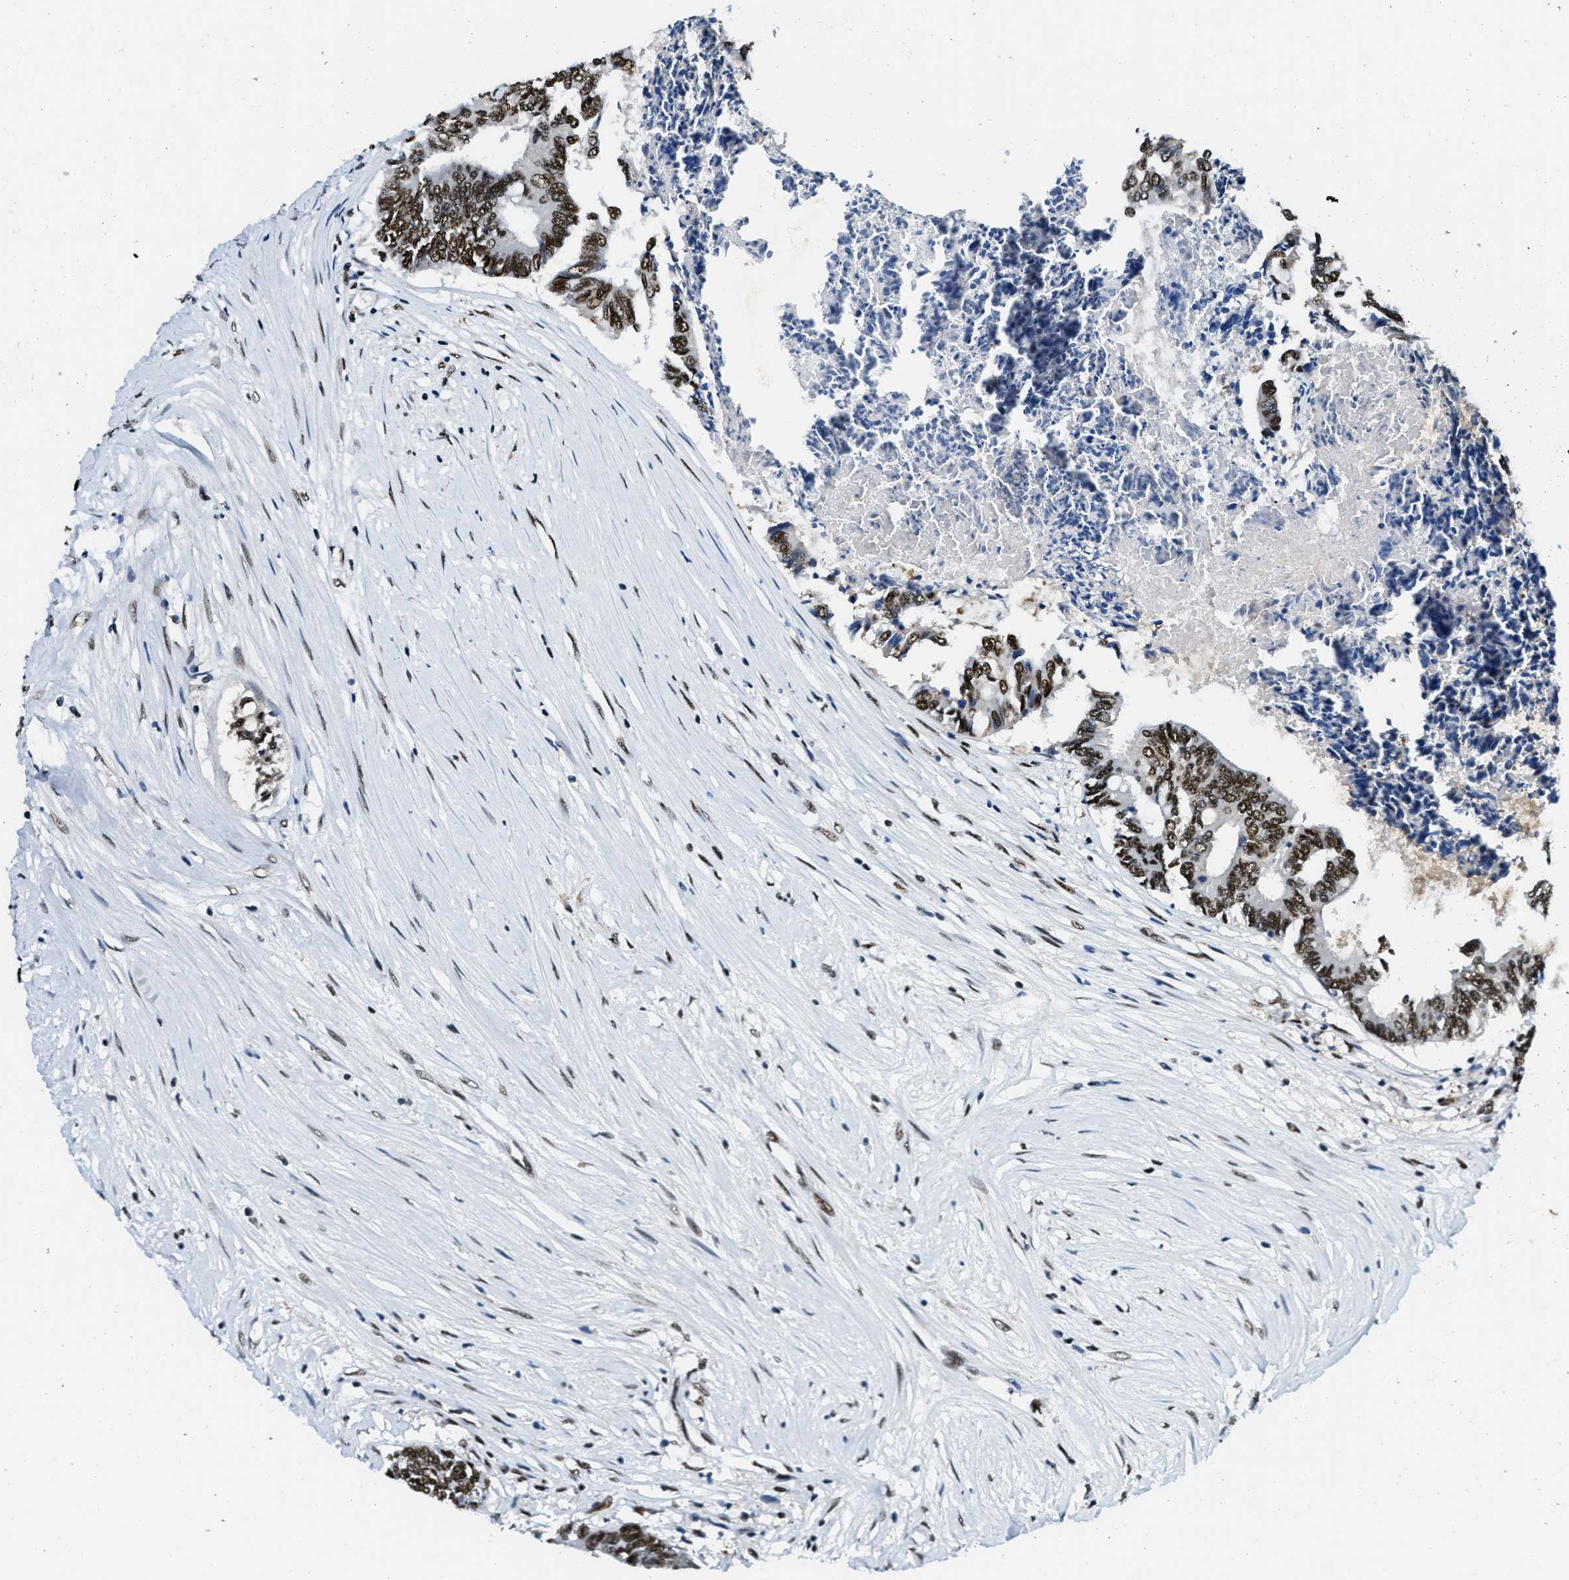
{"staining": {"intensity": "strong", "quantity": "25%-75%", "location": "nuclear"}, "tissue": "colorectal cancer", "cell_type": "Tumor cells", "image_type": "cancer", "snomed": [{"axis": "morphology", "description": "Adenocarcinoma, NOS"}, {"axis": "topography", "description": "Rectum"}], "caption": "Colorectal cancer (adenocarcinoma) stained with a brown dye reveals strong nuclear positive staining in about 25%-75% of tumor cells.", "gene": "SSB", "patient": {"sex": "male", "age": 63}}